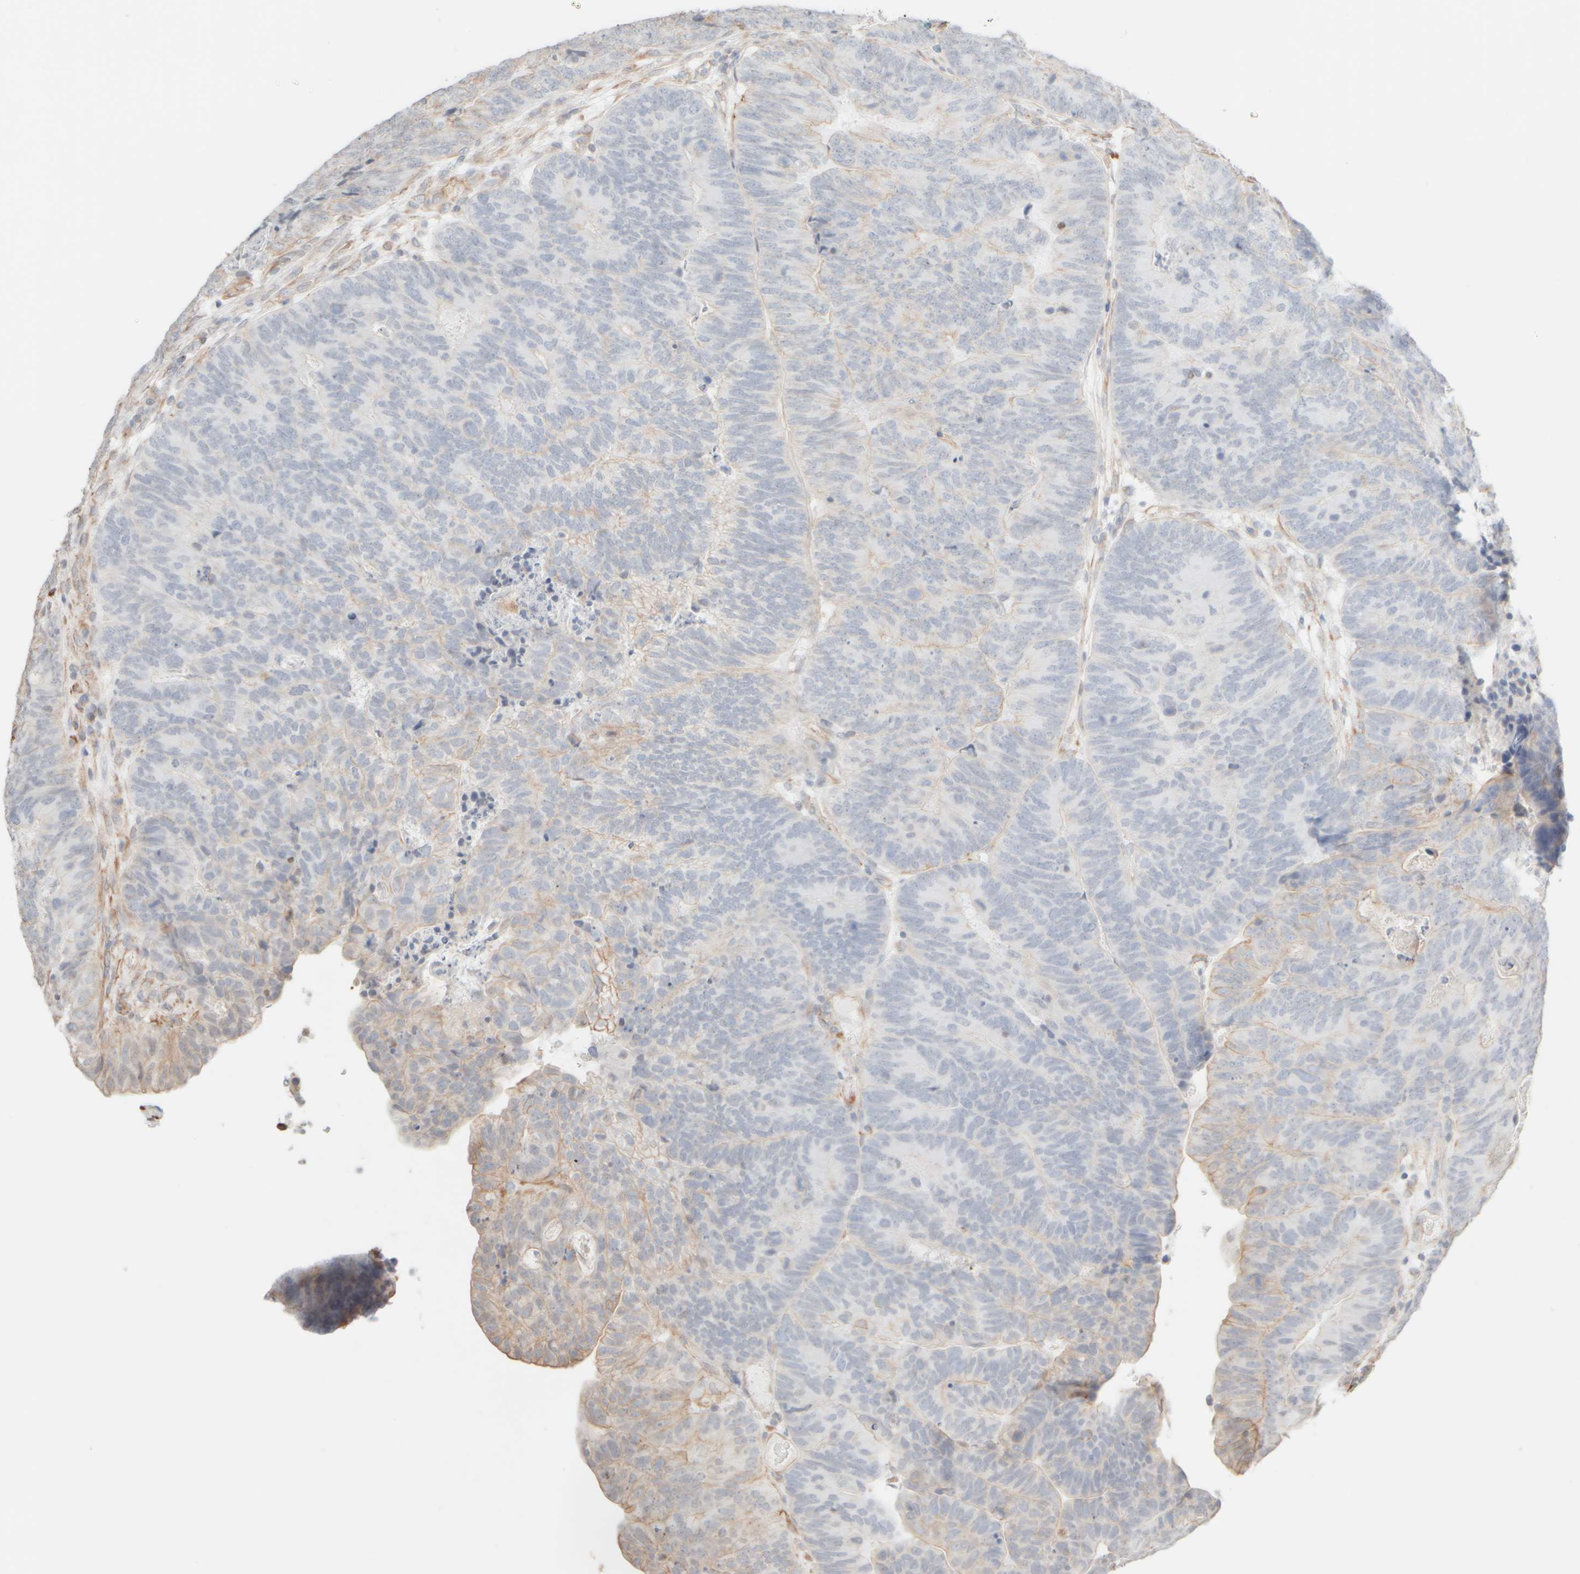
{"staining": {"intensity": "weak", "quantity": "<25%", "location": "cytoplasmic/membranous"}, "tissue": "colorectal cancer", "cell_type": "Tumor cells", "image_type": "cancer", "snomed": [{"axis": "morphology", "description": "Adenocarcinoma, NOS"}, {"axis": "topography", "description": "Colon"}], "caption": "Immunohistochemistry of colorectal adenocarcinoma reveals no staining in tumor cells.", "gene": "KRT15", "patient": {"sex": "female", "age": 67}}